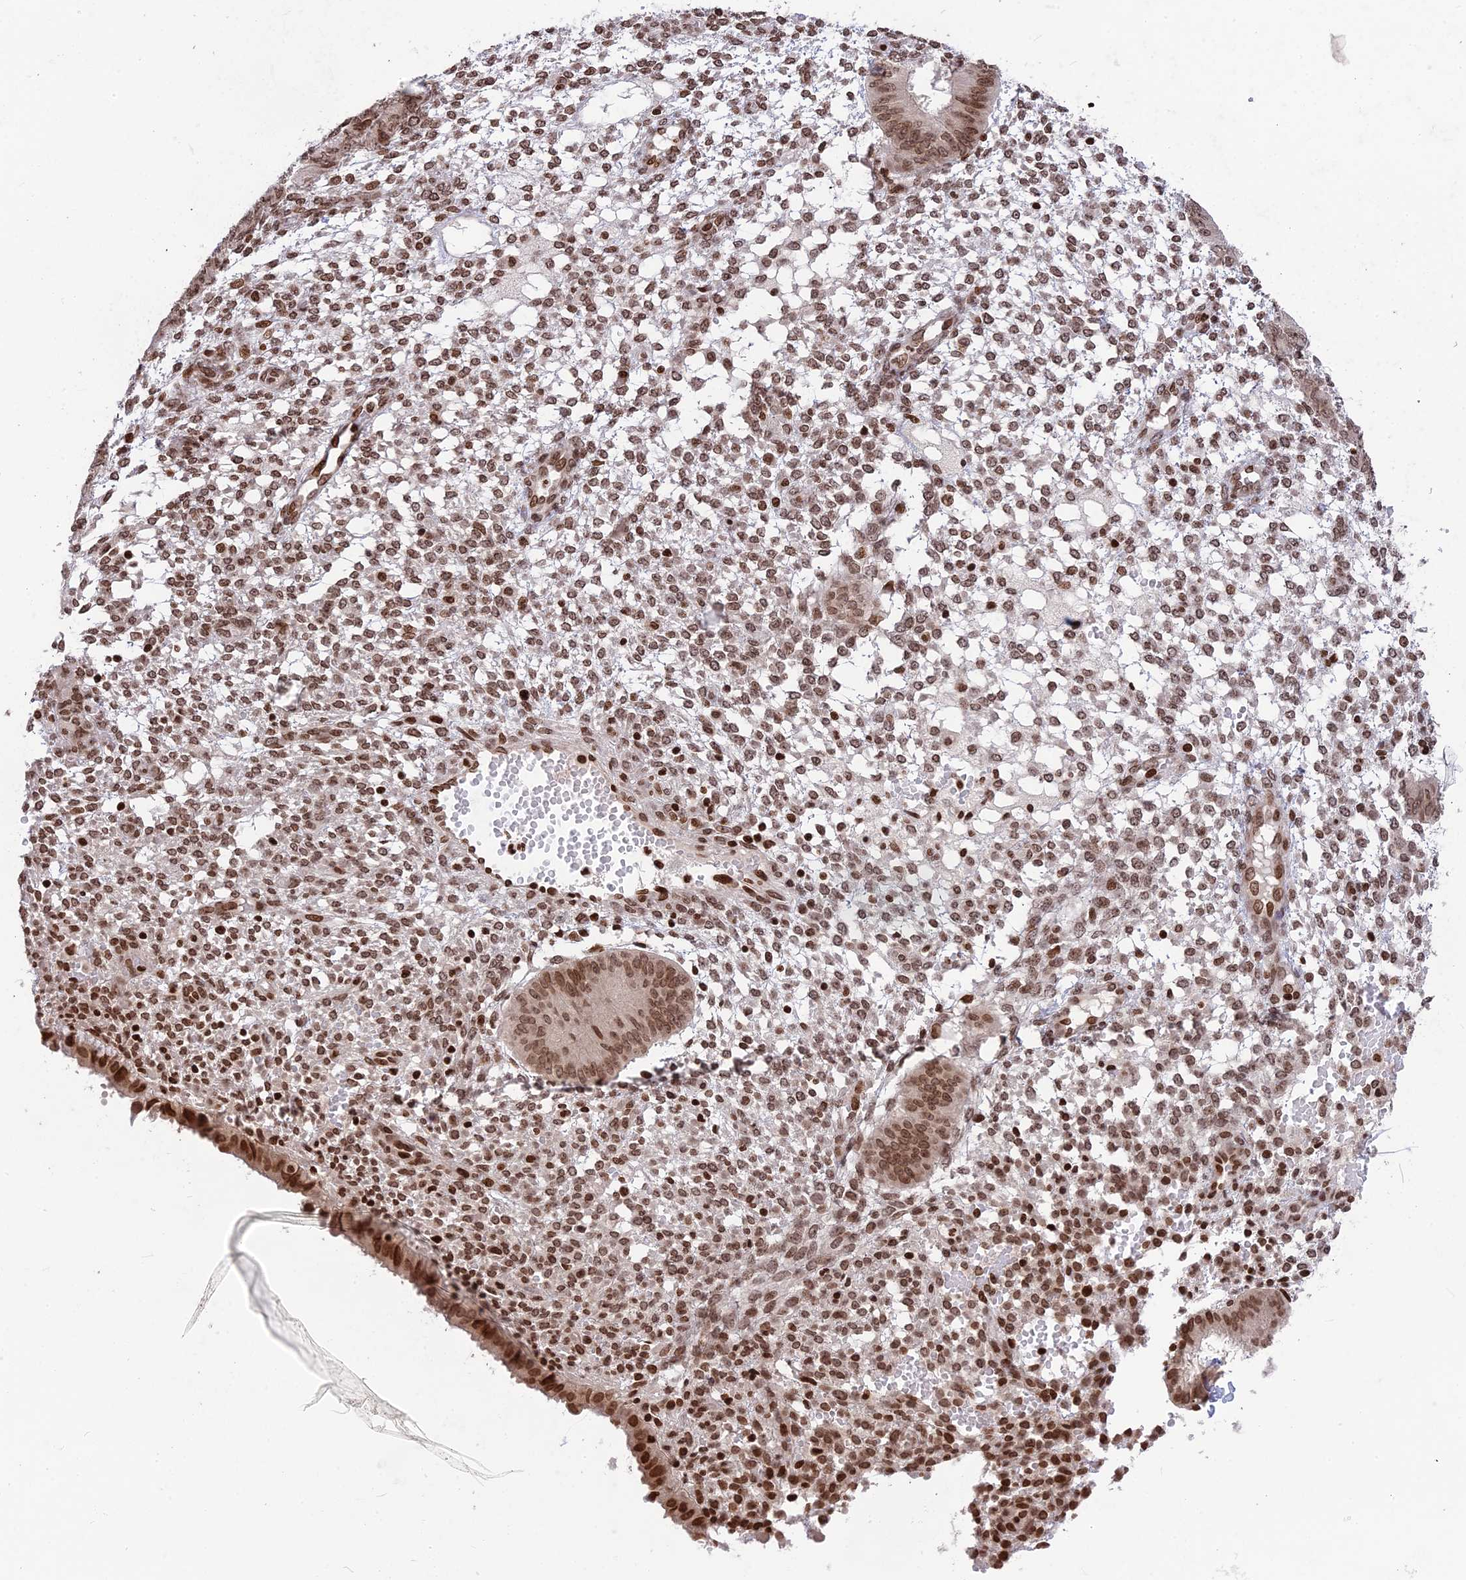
{"staining": {"intensity": "moderate", "quantity": ">75%", "location": "nuclear"}, "tissue": "endometrium", "cell_type": "Cells in endometrial stroma", "image_type": "normal", "snomed": [{"axis": "morphology", "description": "Normal tissue, NOS"}, {"axis": "topography", "description": "Endometrium"}], "caption": "Immunohistochemical staining of normal endometrium demonstrates >75% levels of moderate nuclear protein expression in about >75% of cells in endometrial stroma. (DAB (3,3'-diaminobenzidine) = brown stain, brightfield microscopy at high magnification).", "gene": "TET2", "patient": {"sex": "female", "age": 49}}